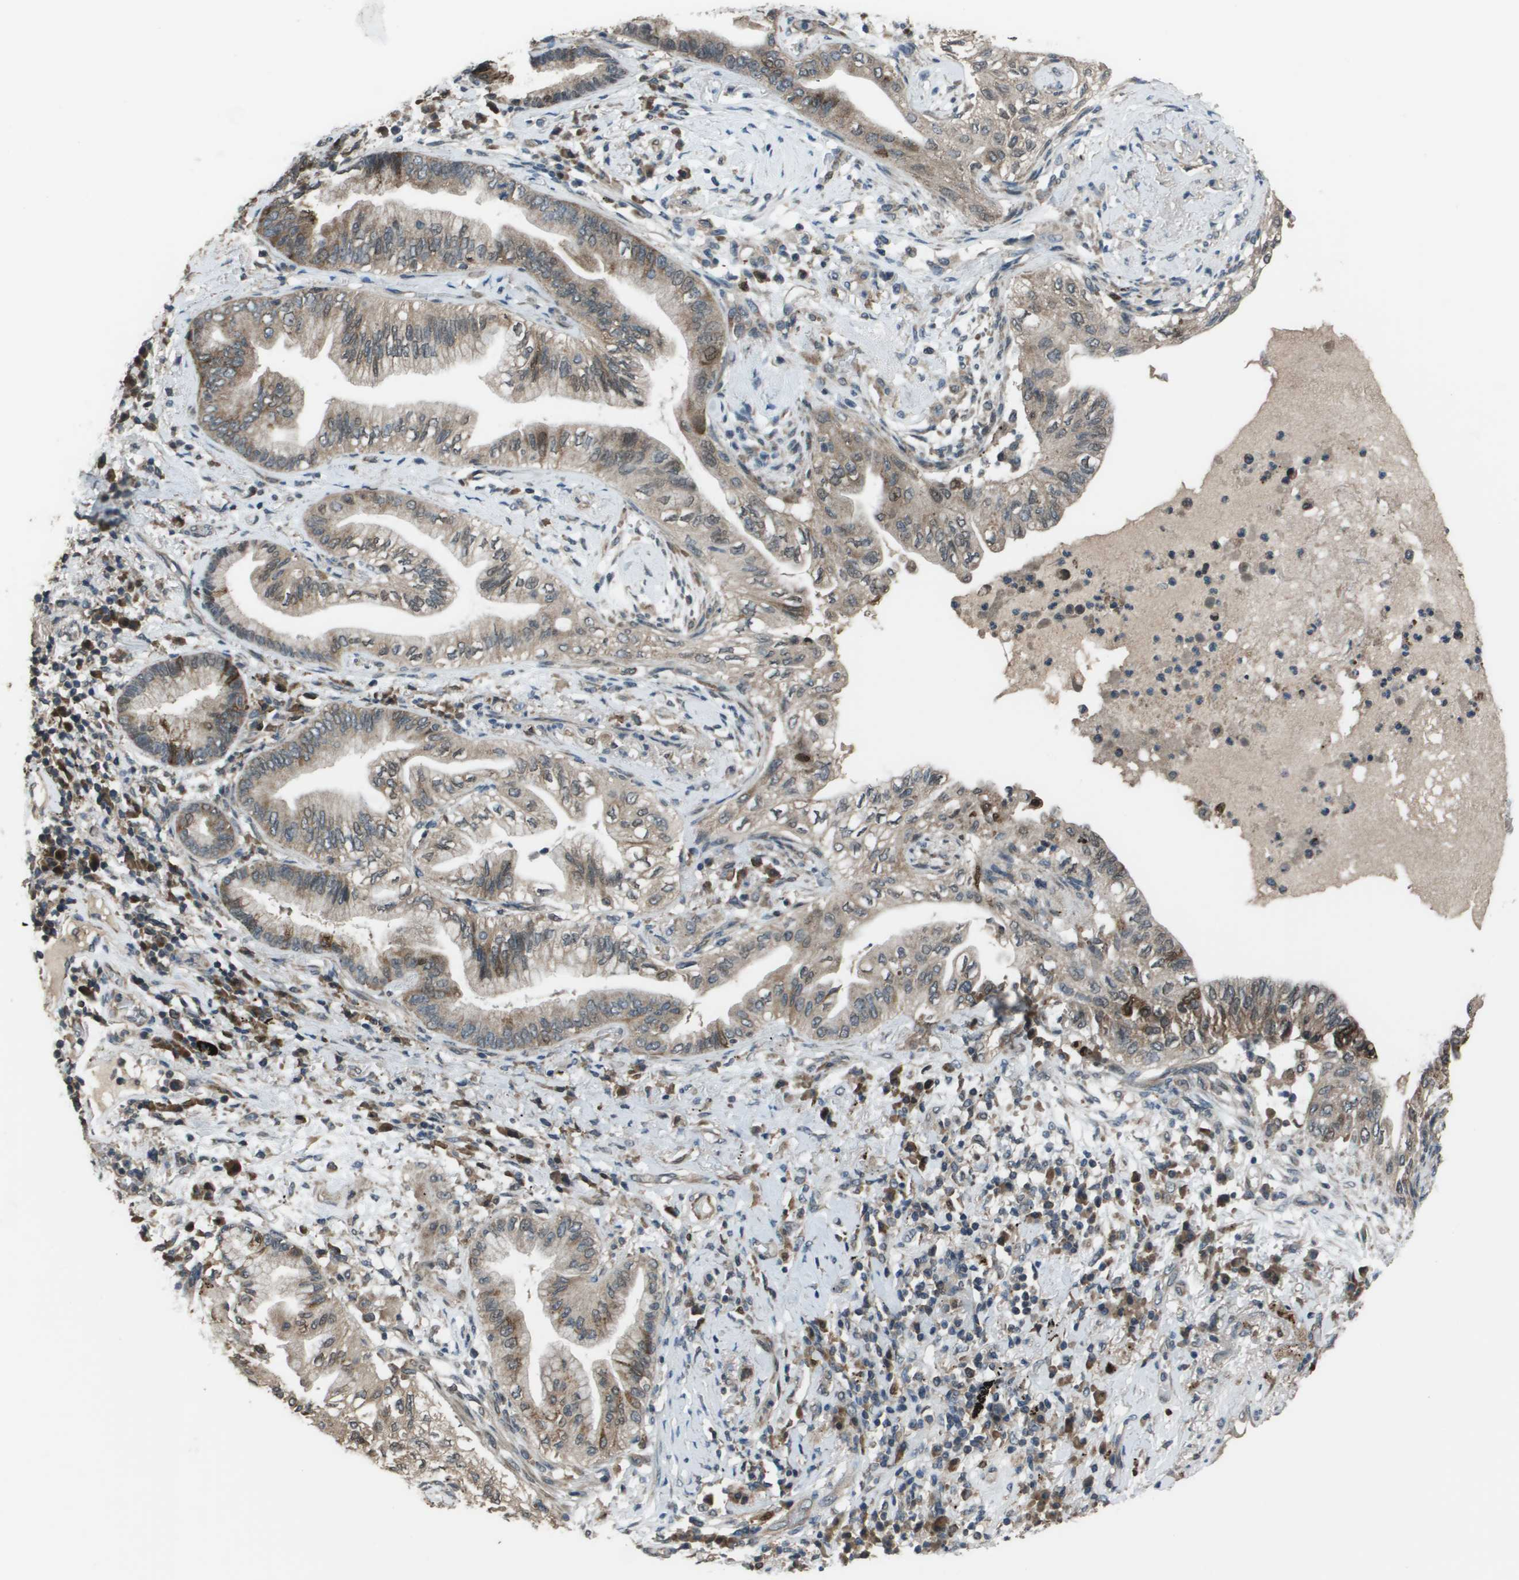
{"staining": {"intensity": "weak", "quantity": ">75%", "location": "cytoplasmic/membranous"}, "tissue": "lung cancer", "cell_type": "Tumor cells", "image_type": "cancer", "snomed": [{"axis": "morphology", "description": "Normal tissue, NOS"}, {"axis": "morphology", "description": "Adenocarcinoma, NOS"}, {"axis": "topography", "description": "Bronchus"}, {"axis": "topography", "description": "Lung"}], "caption": "Lung cancer stained with DAB (3,3'-diaminobenzidine) IHC exhibits low levels of weak cytoplasmic/membranous positivity in about >75% of tumor cells.", "gene": "GOSR2", "patient": {"sex": "female", "age": 70}}